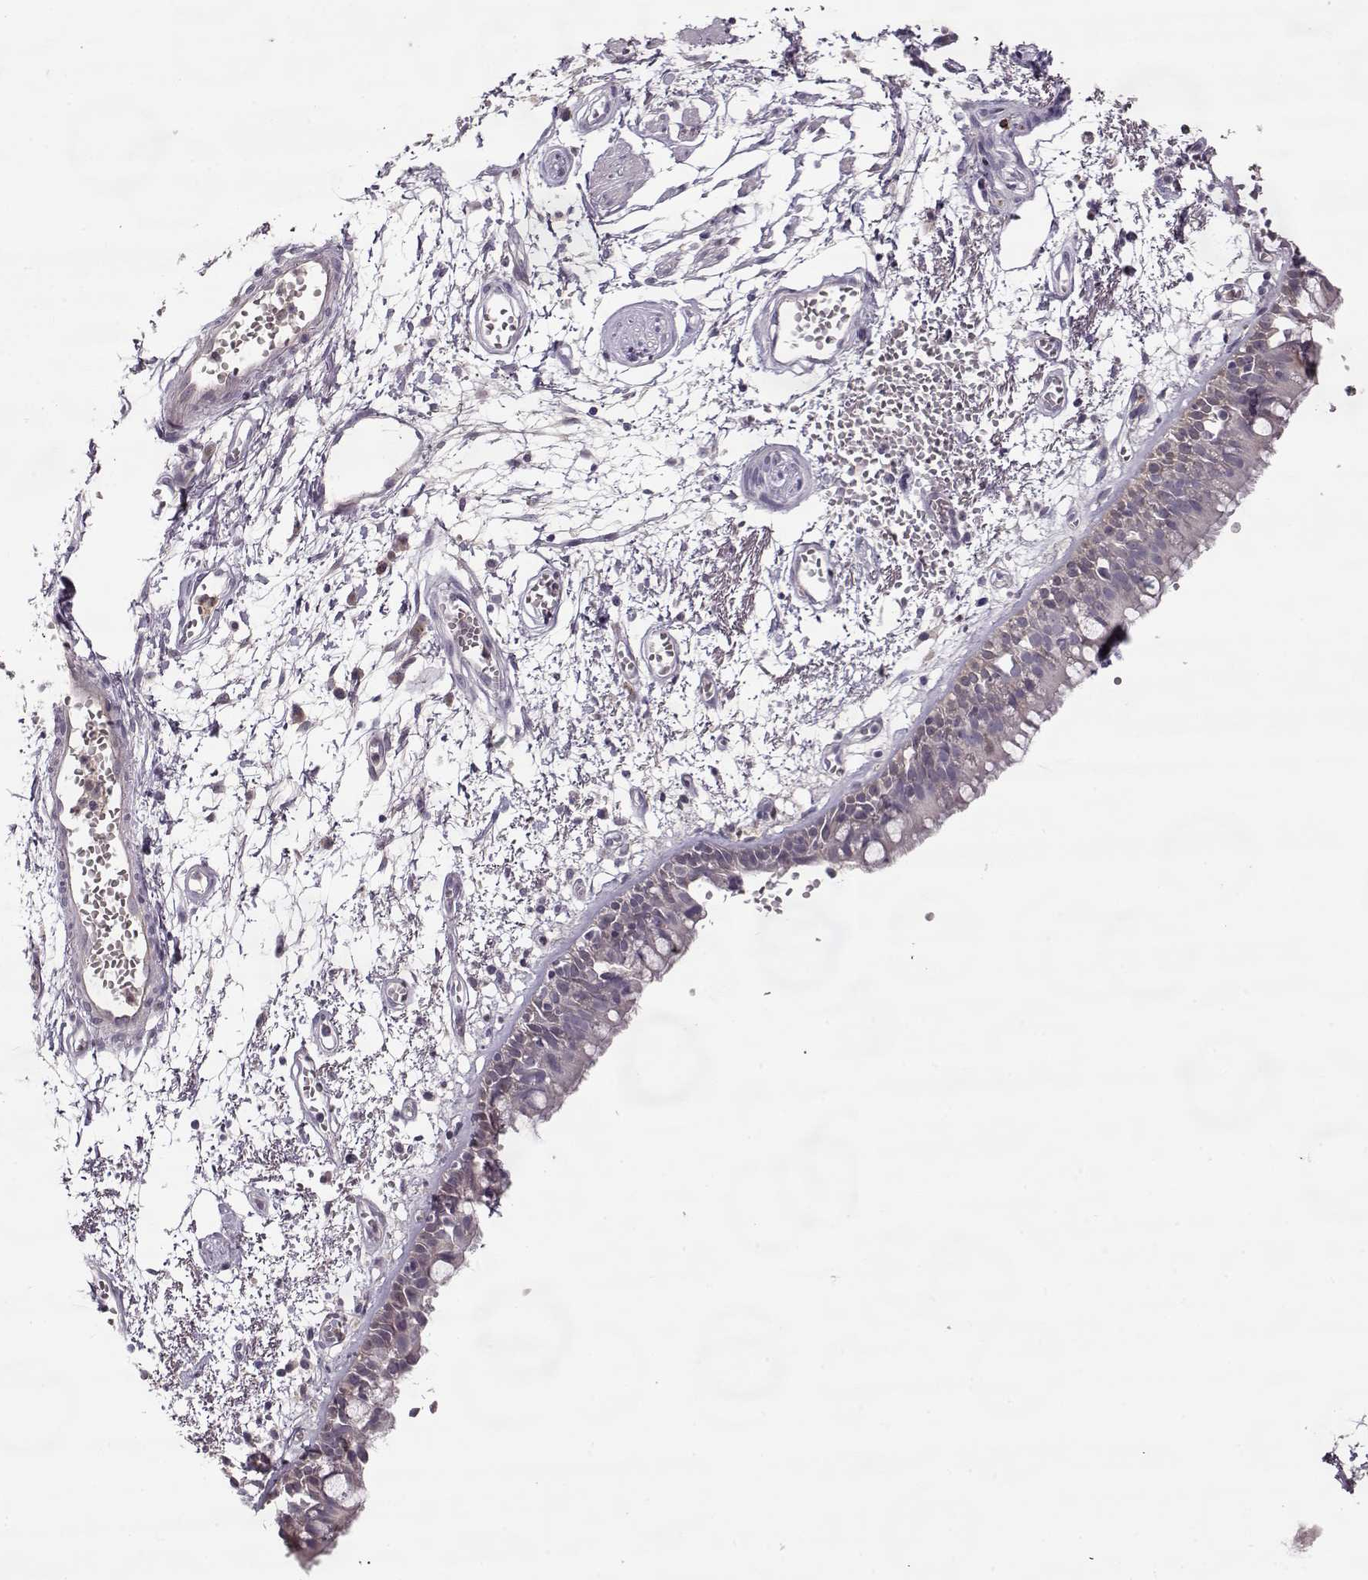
{"staining": {"intensity": "negative", "quantity": "none", "location": "none"}, "tissue": "bronchus", "cell_type": "Respiratory epithelial cells", "image_type": "normal", "snomed": [{"axis": "morphology", "description": "Normal tissue, NOS"}, {"axis": "morphology", "description": "Squamous cell carcinoma, NOS"}, {"axis": "topography", "description": "Cartilage tissue"}, {"axis": "topography", "description": "Bronchus"}, {"axis": "topography", "description": "Lung"}], "caption": "Respiratory epithelial cells are negative for brown protein staining in normal bronchus. (DAB IHC with hematoxylin counter stain).", "gene": "ACOT11", "patient": {"sex": "male", "age": 66}}